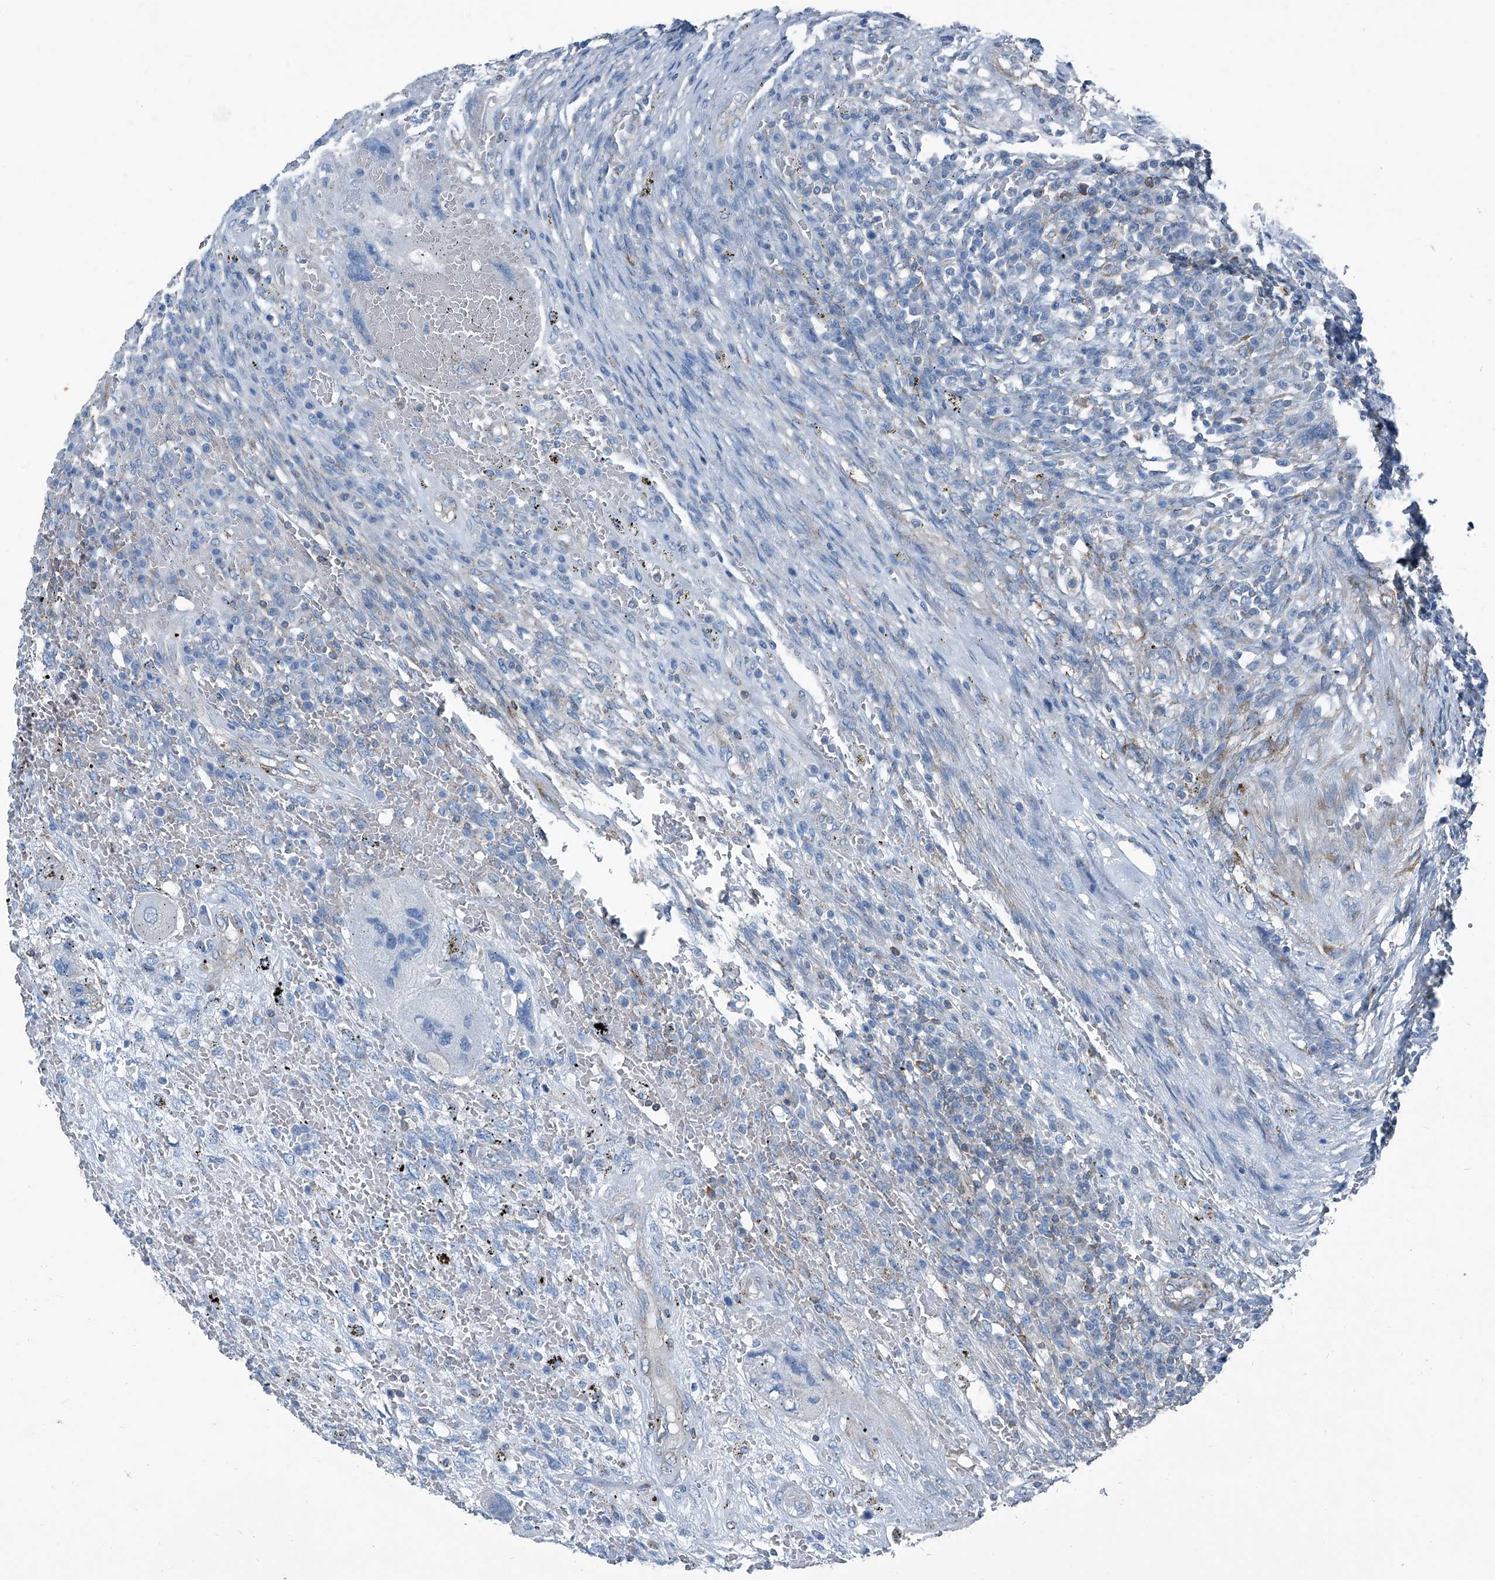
{"staining": {"intensity": "negative", "quantity": "none", "location": "none"}, "tissue": "testis cancer", "cell_type": "Tumor cells", "image_type": "cancer", "snomed": [{"axis": "morphology", "description": "Carcinoma, Embryonal, NOS"}, {"axis": "topography", "description": "Testis"}], "caption": "Immunohistochemical staining of testis cancer exhibits no significant positivity in tumor cells.", "gene": "SEPTIN7", "patient": {"sex": "male", "age": 26}}